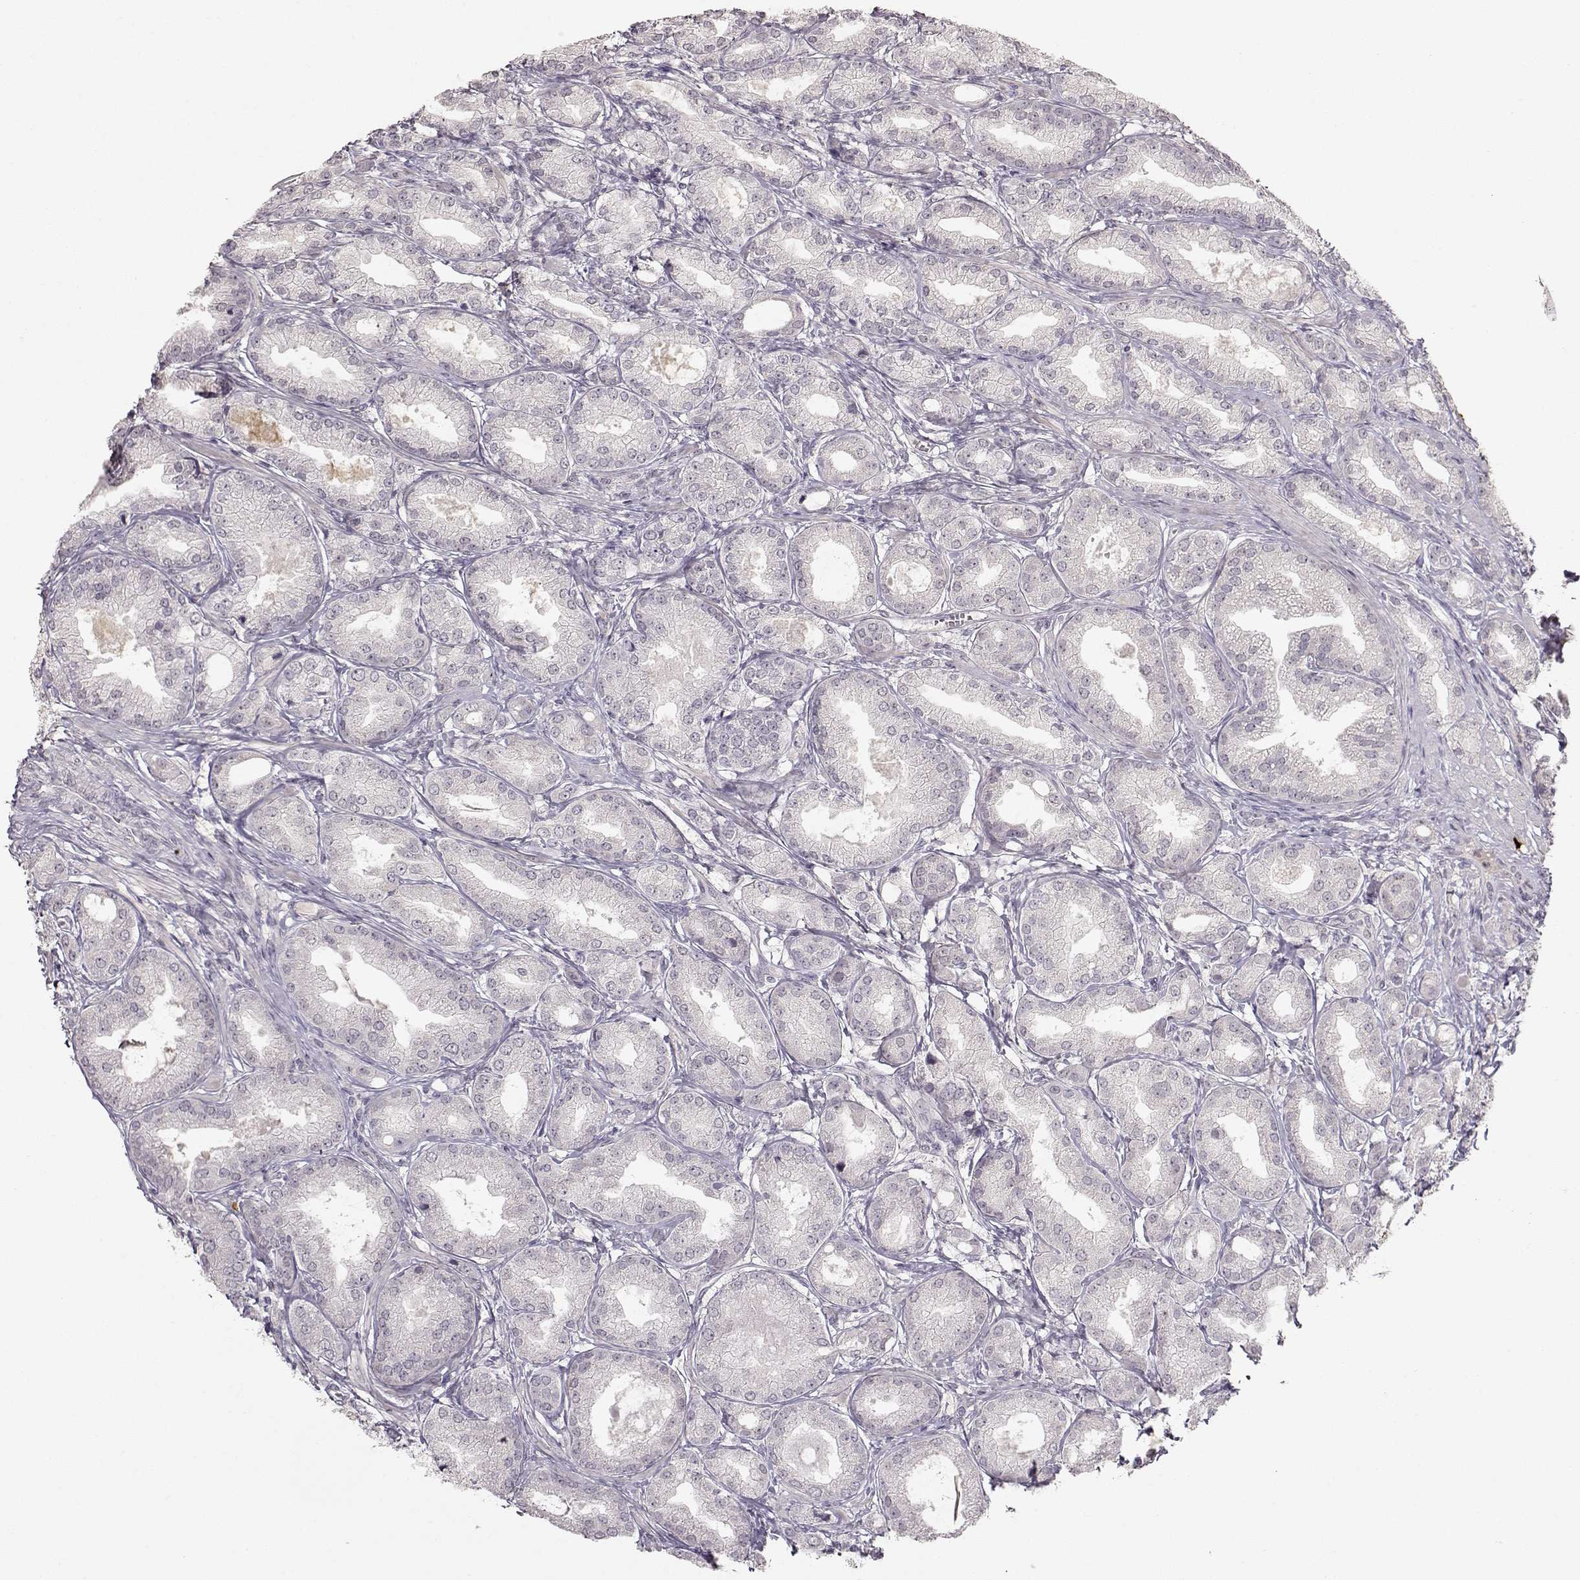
{"staining": {"intensity": "negative", "quantity": "none", "location": "none"}, "tissue": "prostate cancer", "cell_type": "Tumor cells", "image_type": "cancer", "snomed": [{"axis": "morphology", "description": "Adenocarcinoma, NOS"}, {"axis": "topography", "description": "Prostate and seminal vesicle, NOS"}, {"axis": "topography", "description": "Prostate"}], "caption": "Protein analysis of prostate cancer (adenocarcinoma) exhibits no significant expression in tumor cells. (DAB (3,3'-diaminobenzidine) IHC visualized using brightfield microscopy, high magnification).", "gene": "S100B", "patient": {"sex": "male", "age": 77}}